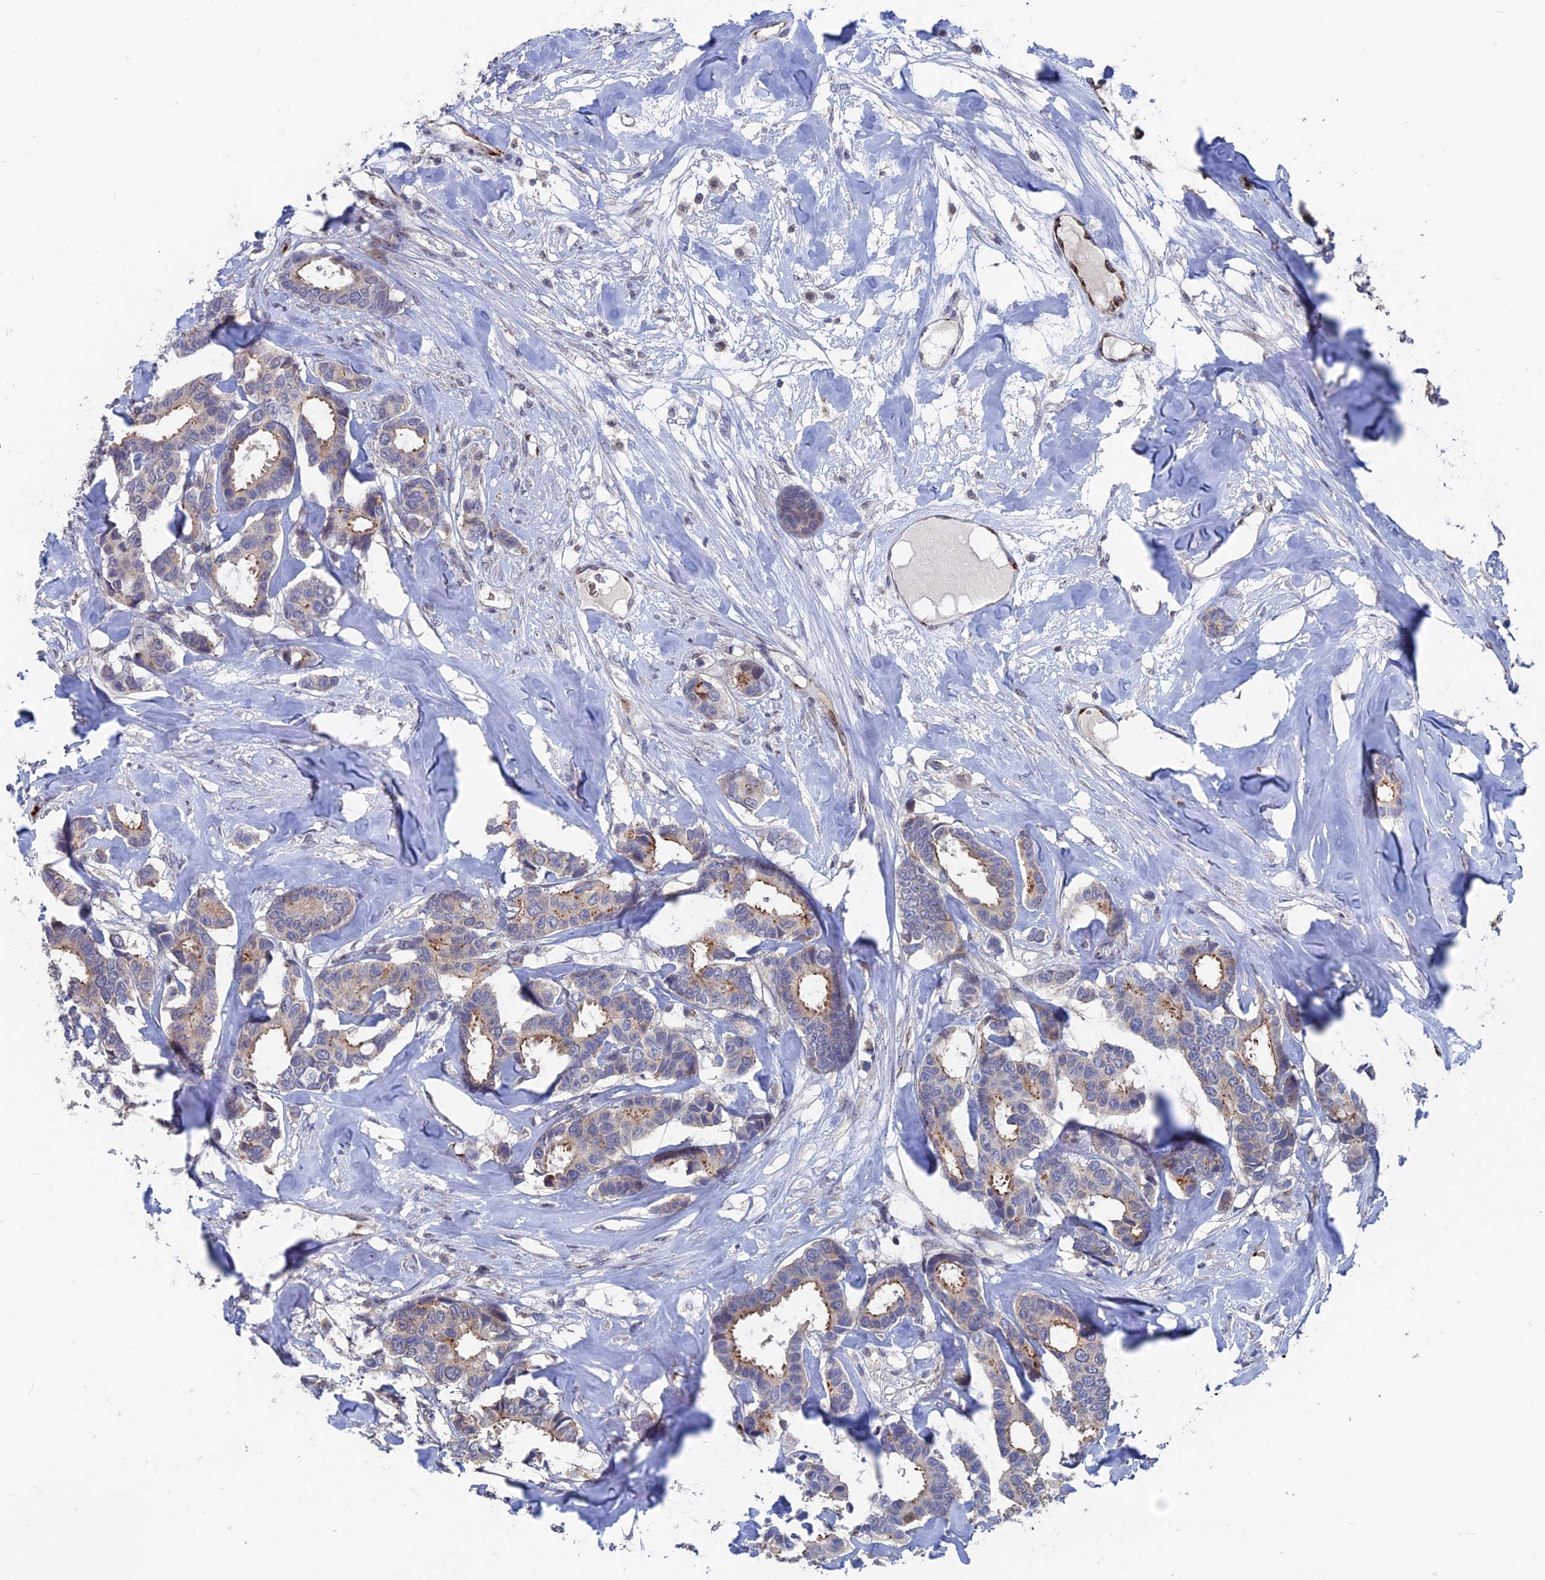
{"staining": {"intensity": "weak", "quantity": "25%-75%", "location": "cytoplasmic/membranous"}, "tissue": "breast cancer", "cell_type": "Tumor cells", "image_type": "cancer", "snomed": [{"axis": "morphology", "description": "Duct carcinoma"}, {"axis": "topography", "description": "Breast"}], "caption": "Immunohistochemical staining of intraductal carcinoma (breast) exhibits low levels of weak cytoplasmic/membranous protein expression in approximately 25%-75% of tumor cells.", "gene": "SH3D21", "patient": {"sex": "female", "age": 87}}